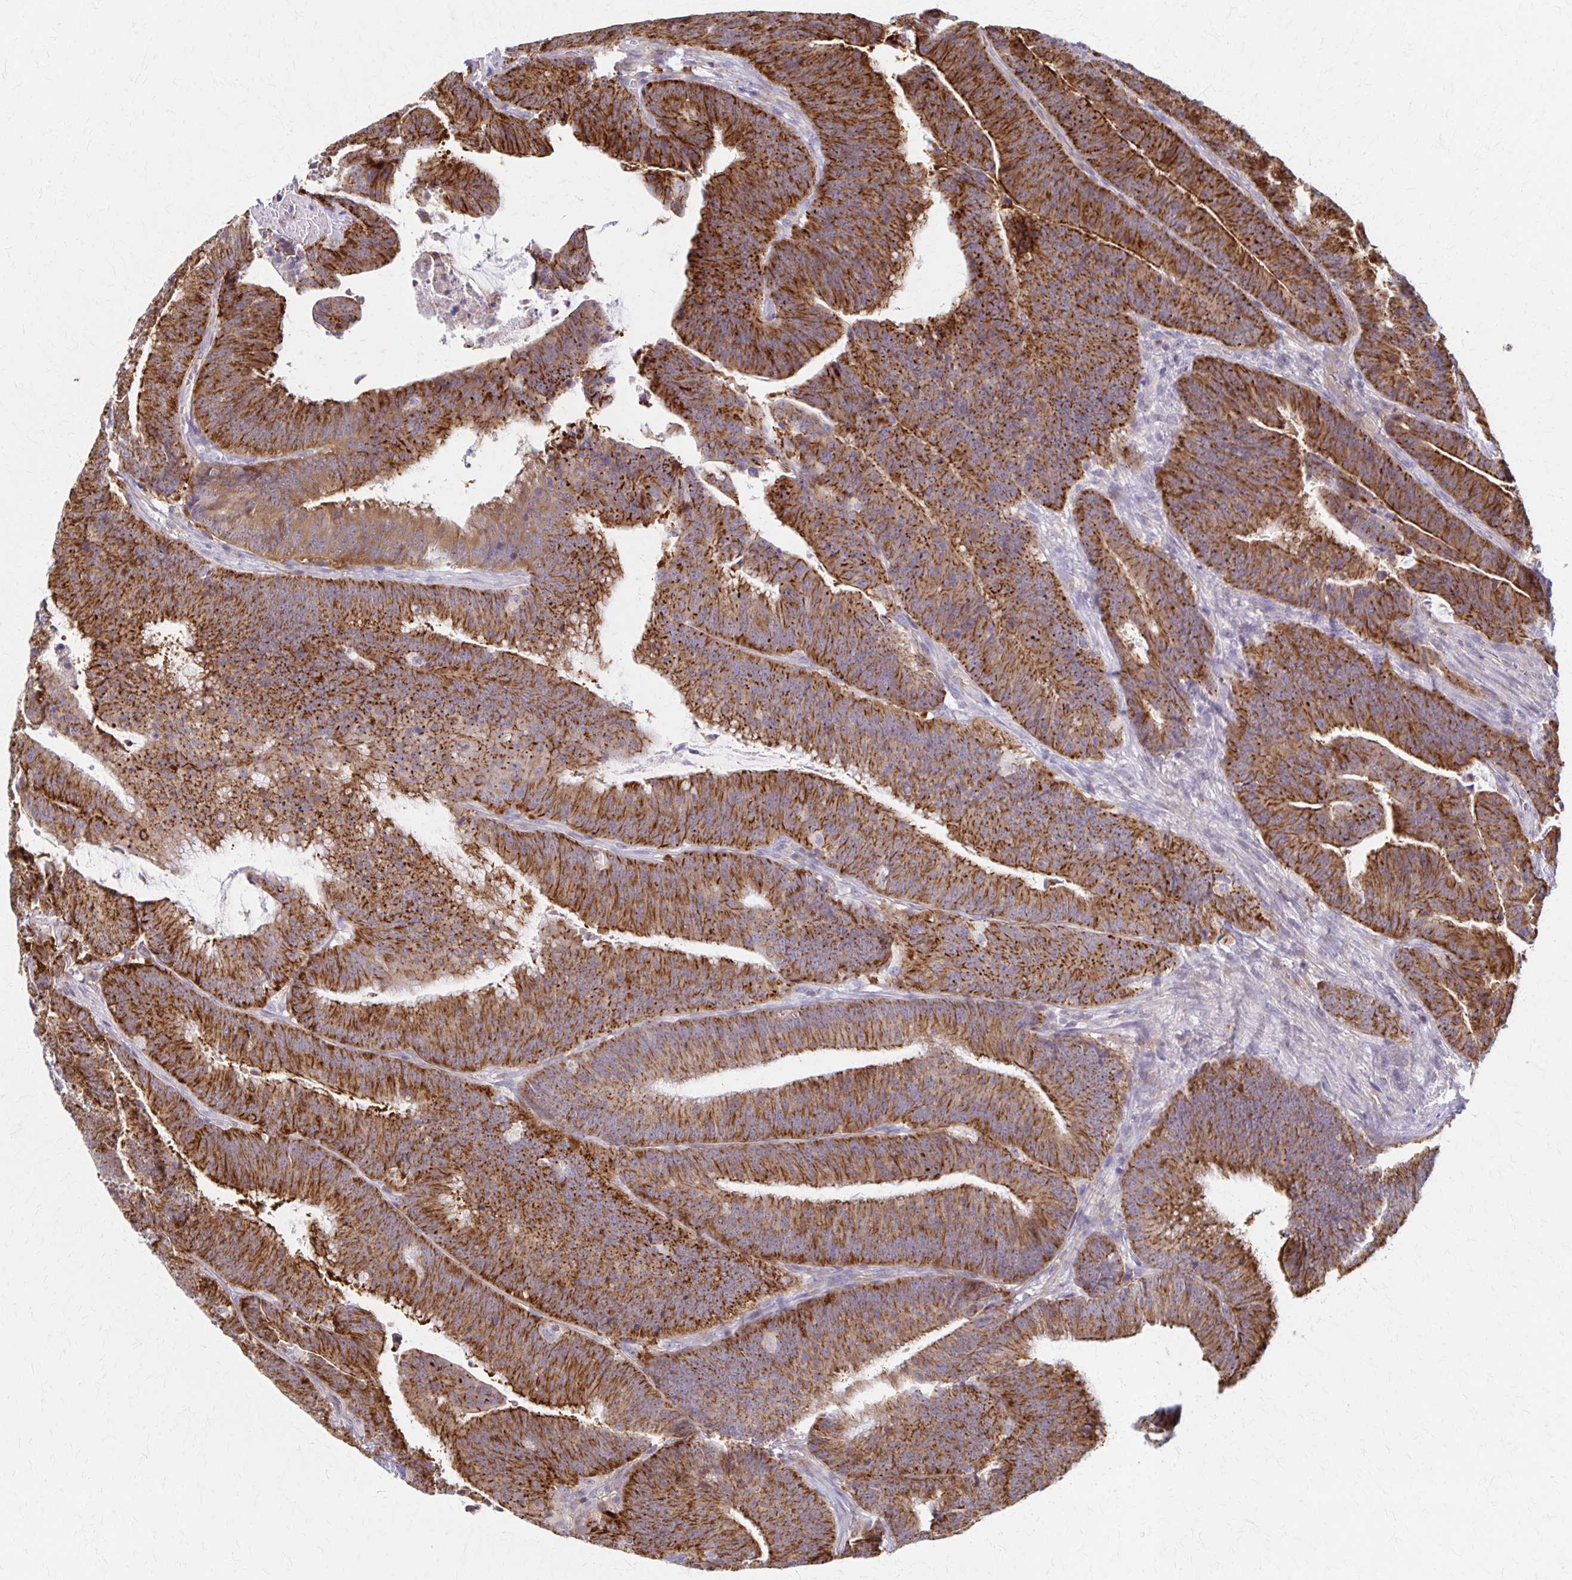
{"staining": {"intensity": "strong", "quantity": ">75%", "location": "cytoplasmic/membranous"}, "tissue": "colorectal cancer", "cell_type": "Tumor cells", "image_type": "cancer", "snomed": [{"axis": "morphology", "description": "Adenocarcinoma, NOS"}, {"axis": "topography", "description": "Colon"}], "caption": "This photomicrograph demonstrates immunohistochemistry staining of human adenocarcinoma (colorectal), with high strong cytoplasmic/membranous positivity in about >75% of tumor cells.", "gene": "ARHGAP35", "patient": {"sex": "female", "age": 78}}